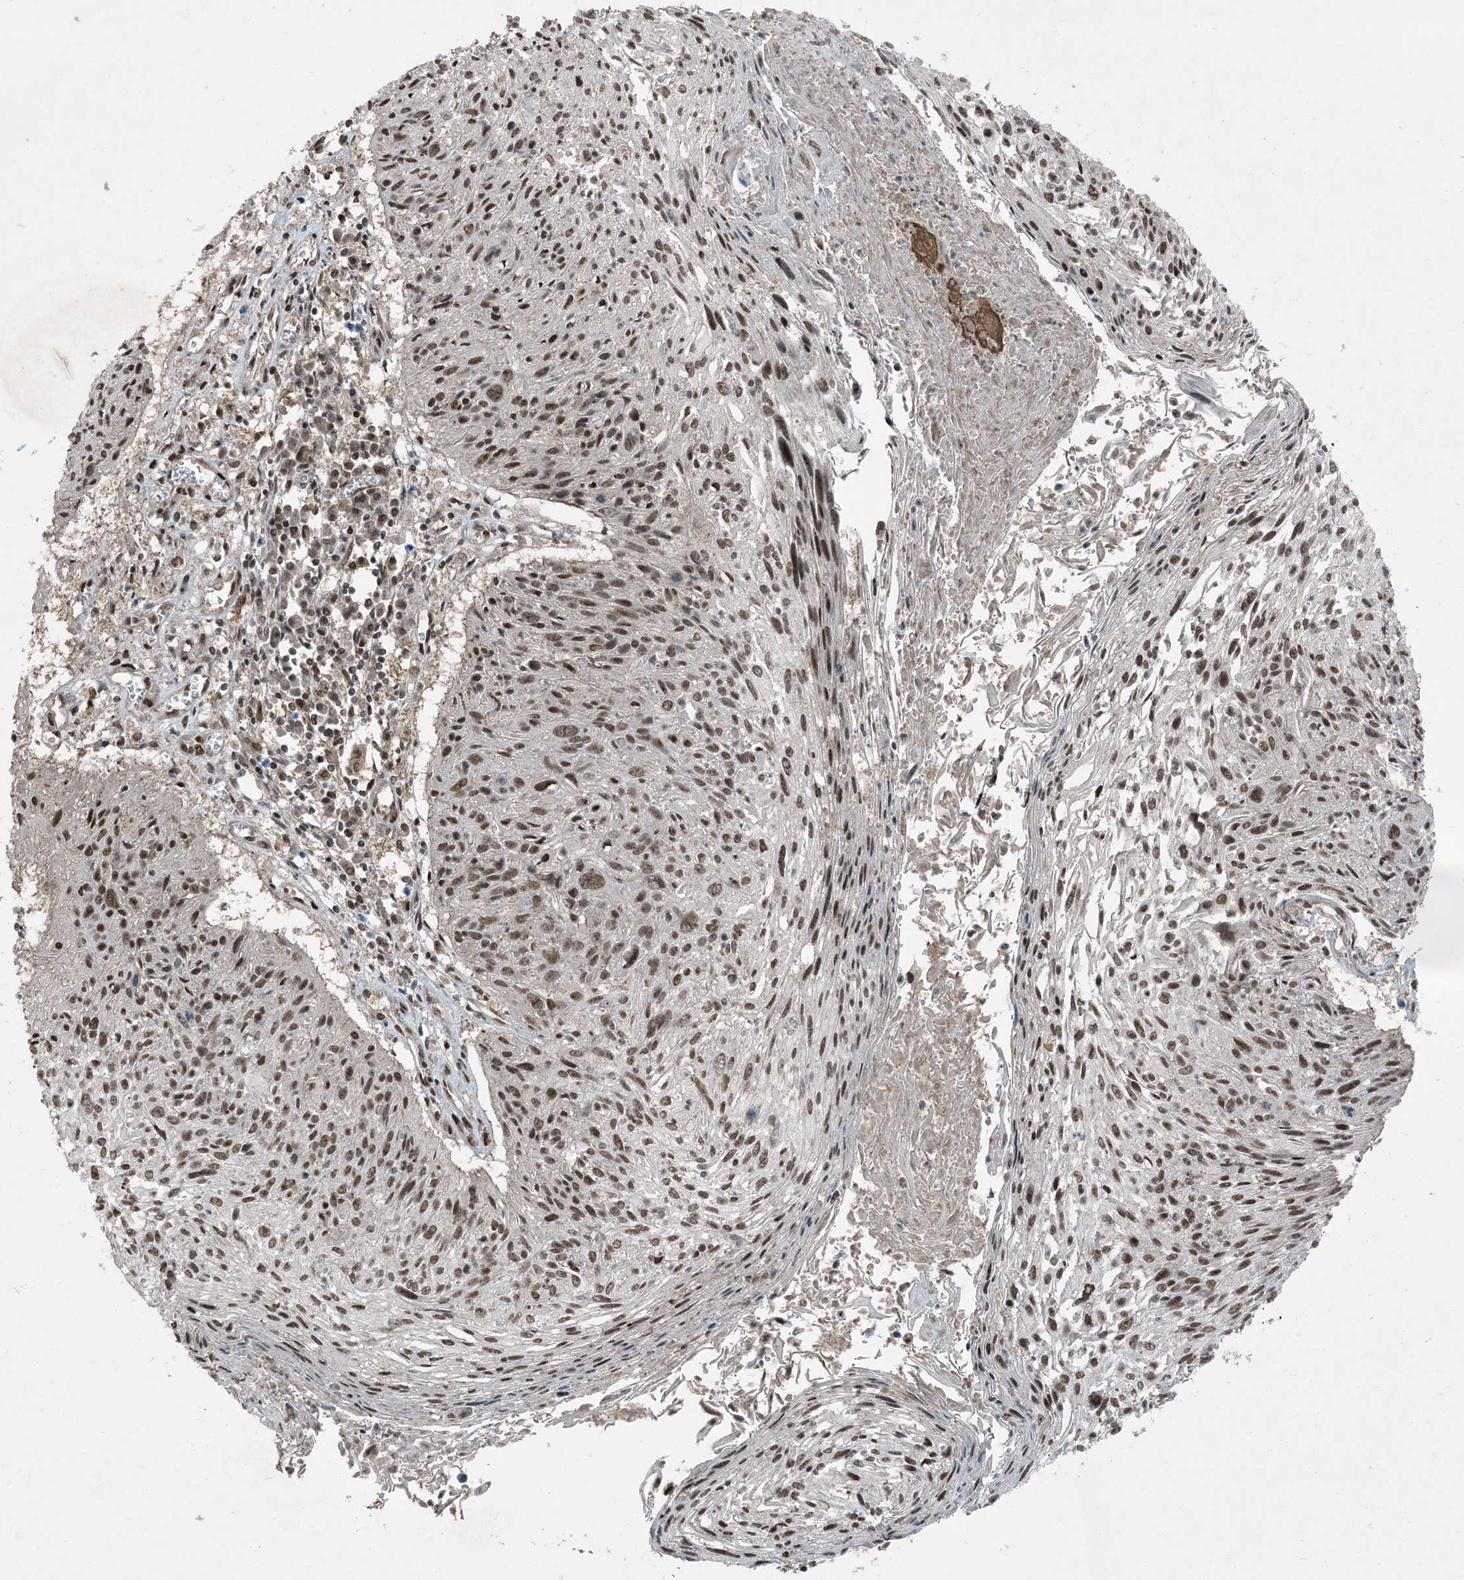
{"staining": {"intensity": "moderate", "quantity": ">75%", "location": "nuclear"}, "tissue": "cervical cancer", "cell_type": "Tumor cells", "image_type": "cancer", "snomed": [{"axis": "morphology", "description": "Squamous cell carcinoma, NOS"}, {"axis": "topography", "description": "Cervix"}], "caption": "This histopathology image displays cervical squamous cell carcinoma stained with IHC to label a protein in brown. The nuclear of tumor cells show moderate positivity for the protein. Nuclei are counter-stained blue.", "gene": "TRAPPC12", "patient": {"sex": "female", "age": 51}}